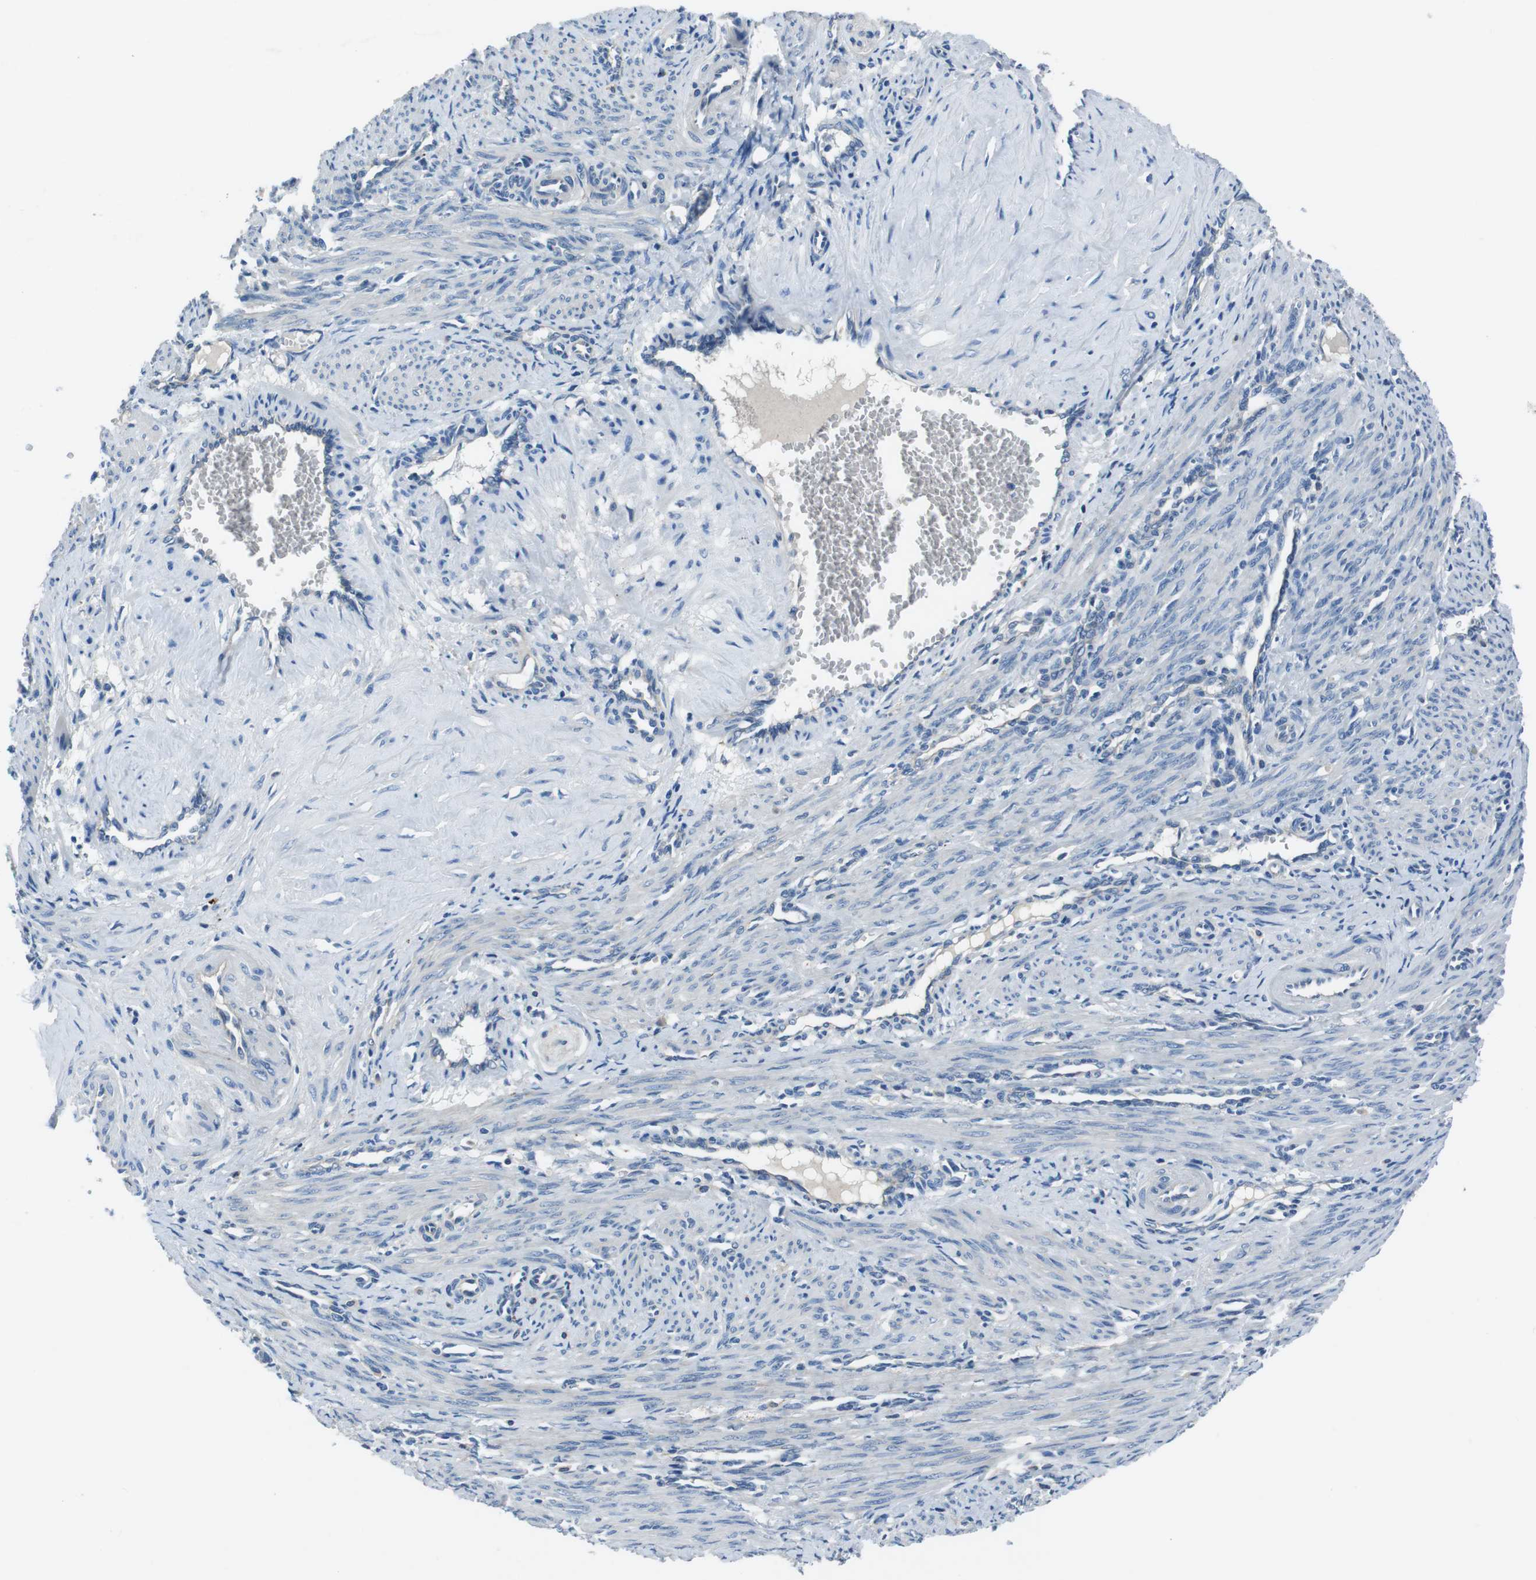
{"staining": {"intensity": "negative", "quantity": "none", "location": "none"}, "tissue": "smooth muscle", "cell_type": "Smooth muscle cells", "image_type": "normal", "snomed": [{"axis": "morphology", "description": "Normal tissue, NOS"}, {"axis": "topography", "description": "Endometrium"}], "caption": "DAB immunohistochemical staining of normal human smooth muscle displays no significant expression in smooth muscle cells. The staining is performed using DAB brown chromogen with nuclei counter-stained in using hematoxylin.", "gene": "TULP3", "patient": {"sex": "female", "age": 33}}